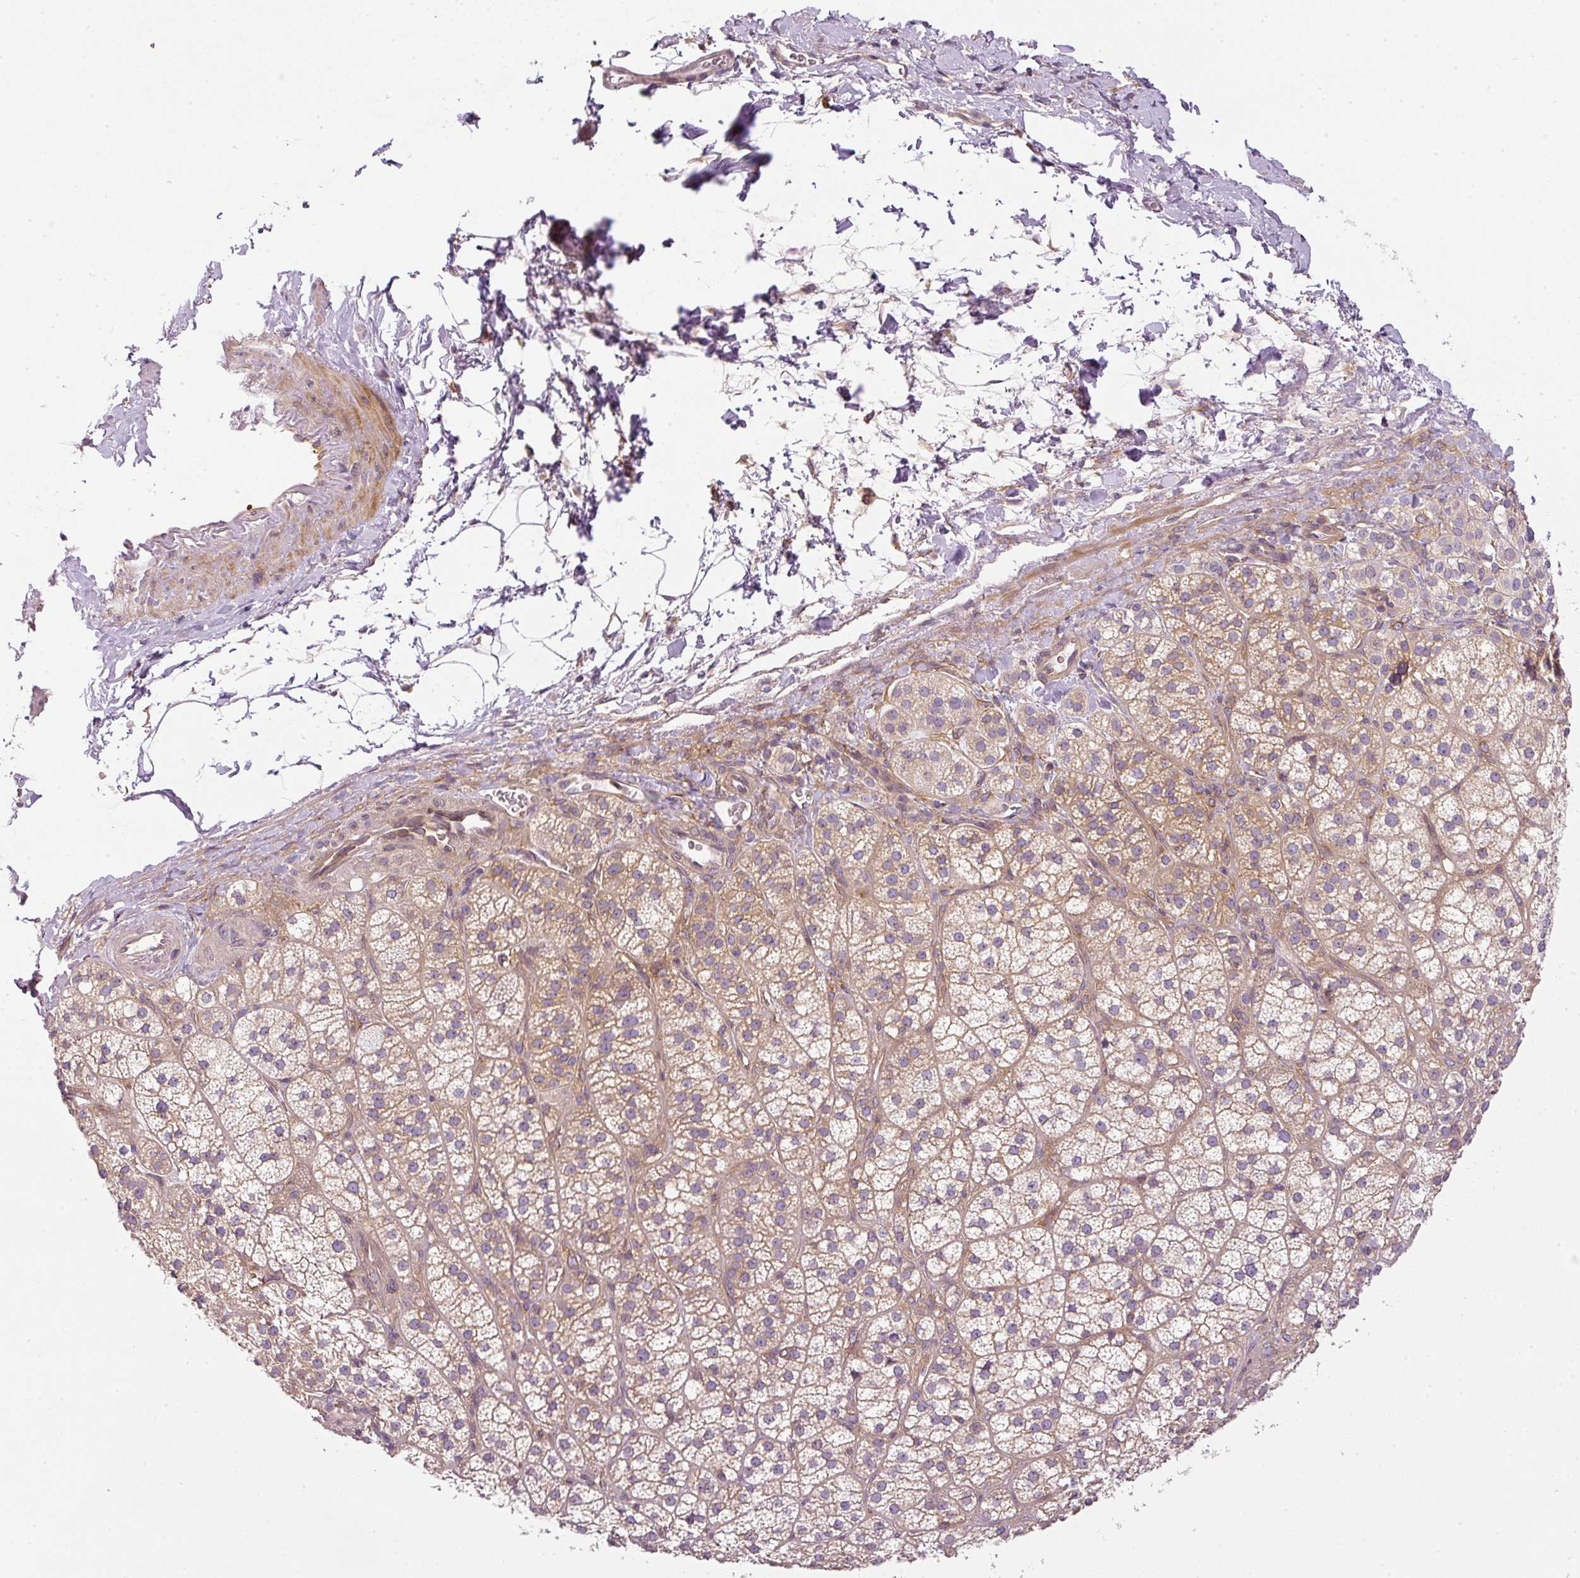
{"staining": {"intensity": "moderate", "quantity": "25%-75%", "location": "cytoplasmic/membranous"}, "tissue": "adrenal gland", "cell_type": "Glandular cells", "image_type": "normal", "snomed": [{"axis": "morphology", "description": "Normal tissue, NOS"}, {"axis": "topography", "description": "Adrenal gland"}], "caption": "Immunohistochemistry (IHC) of benign human adrenal gland reveals medium levels of moderate cytoplasmic/membranous expression in approximately 25%-75% of glandular cells. Using DAB (brown) and hematoxylin (blue) stains, captured at high magnification using brightfield microscopy.", "gene": "TBC1D2B", "patient": {"sex": "female", "age": 60}}